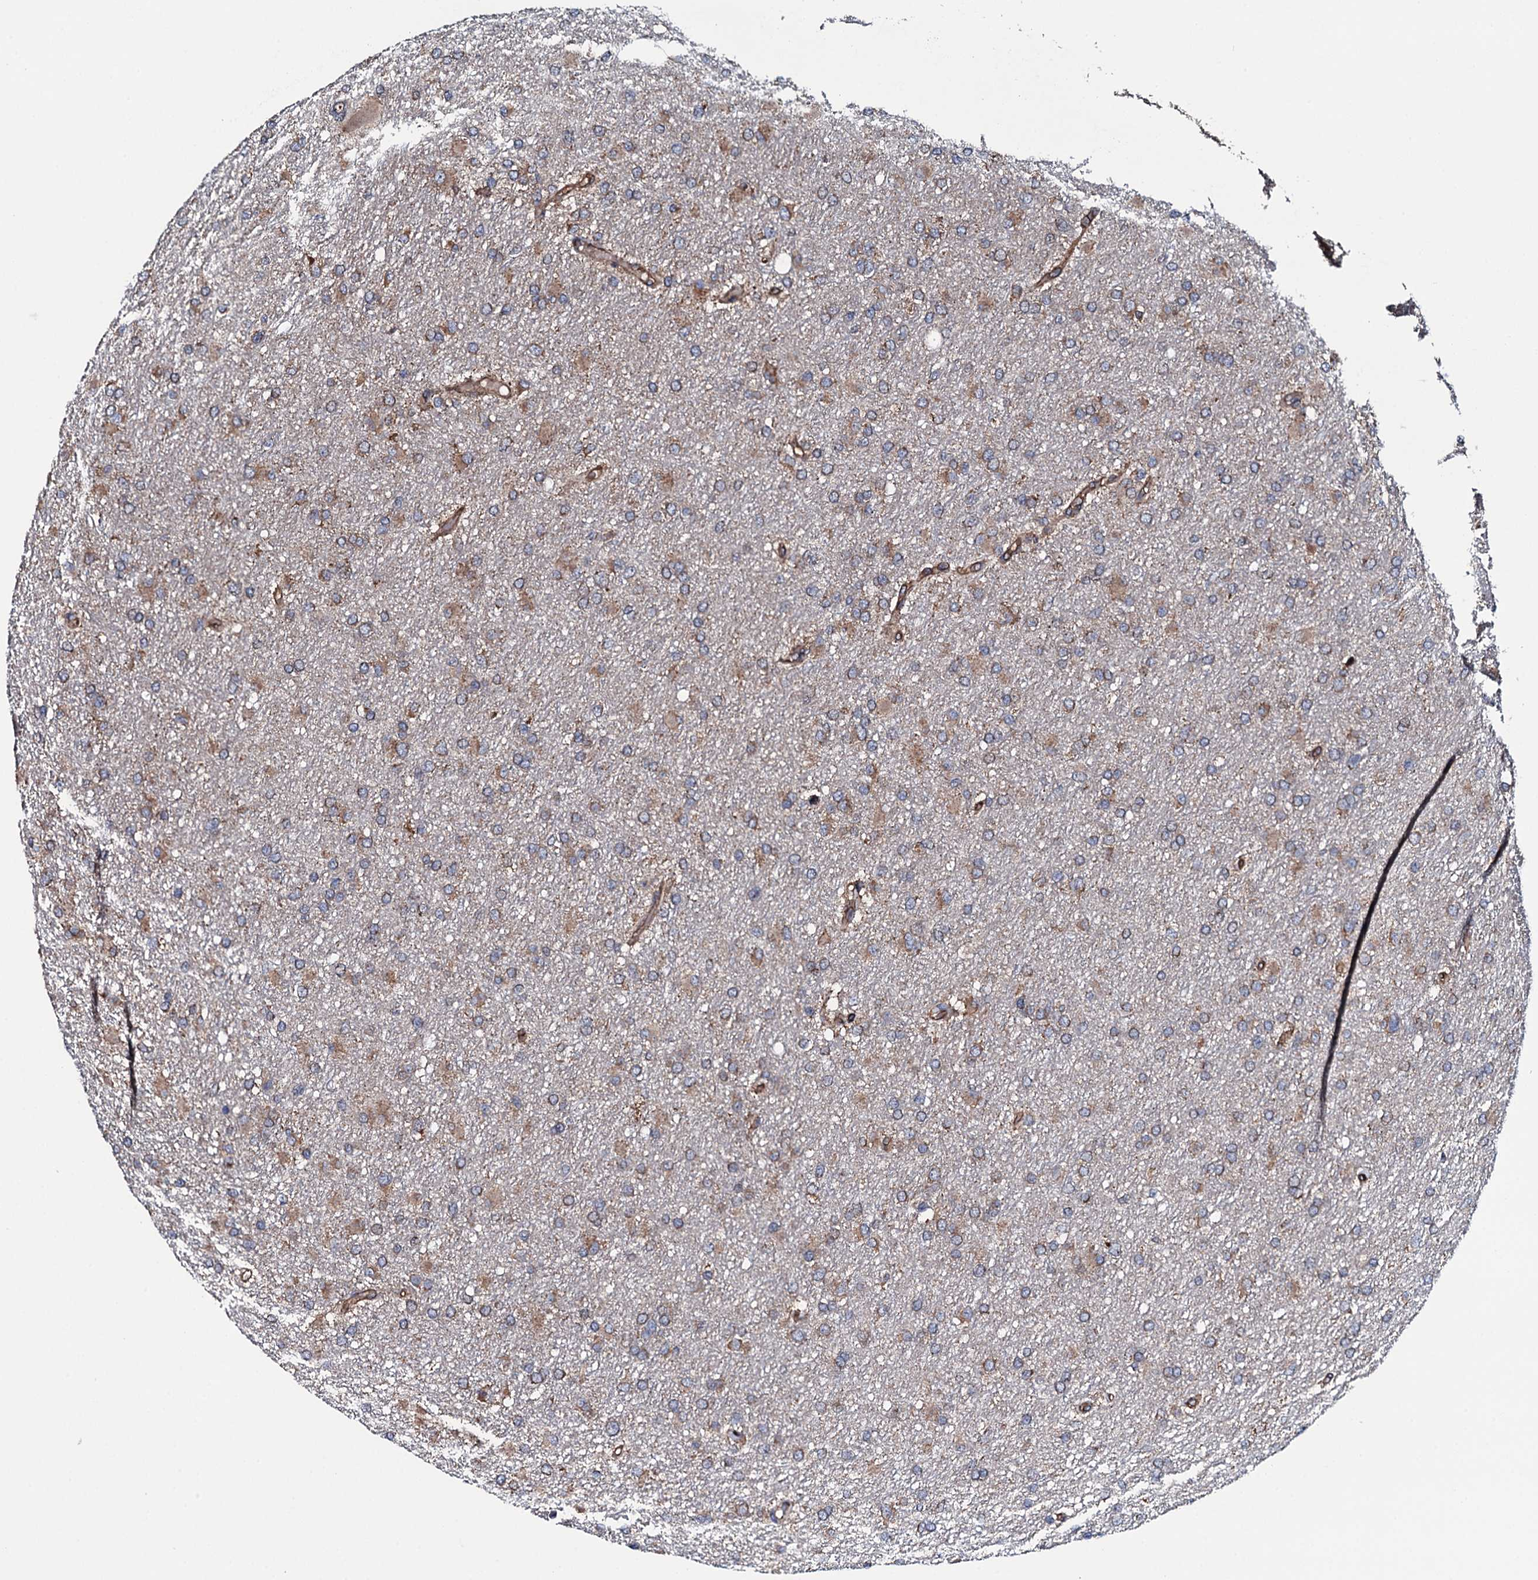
{"staining": {"intensity": "moderate", "quantity": "25%-75%", "location": "cytoplasmic/membranous"}, "tissue": "glioma", "cell_type": "Tumor cells", "image_type": "cancer", "snomed": [{"axis": "morphology", "description": "Glioma, malignant, High grade"}, {"axis": "topography", "description": "Cerebral cortex"}], "caption": "Protein expression by IHC demonstrates moderate cytoplasmic/membranous positivity in about 25%-75% of tumor cells in glioma. (brown staining indicates protein expression, while blue staining denotes nuclei).", "gene": "RAB12", "patient": {"sex": "female", "age": 36}}